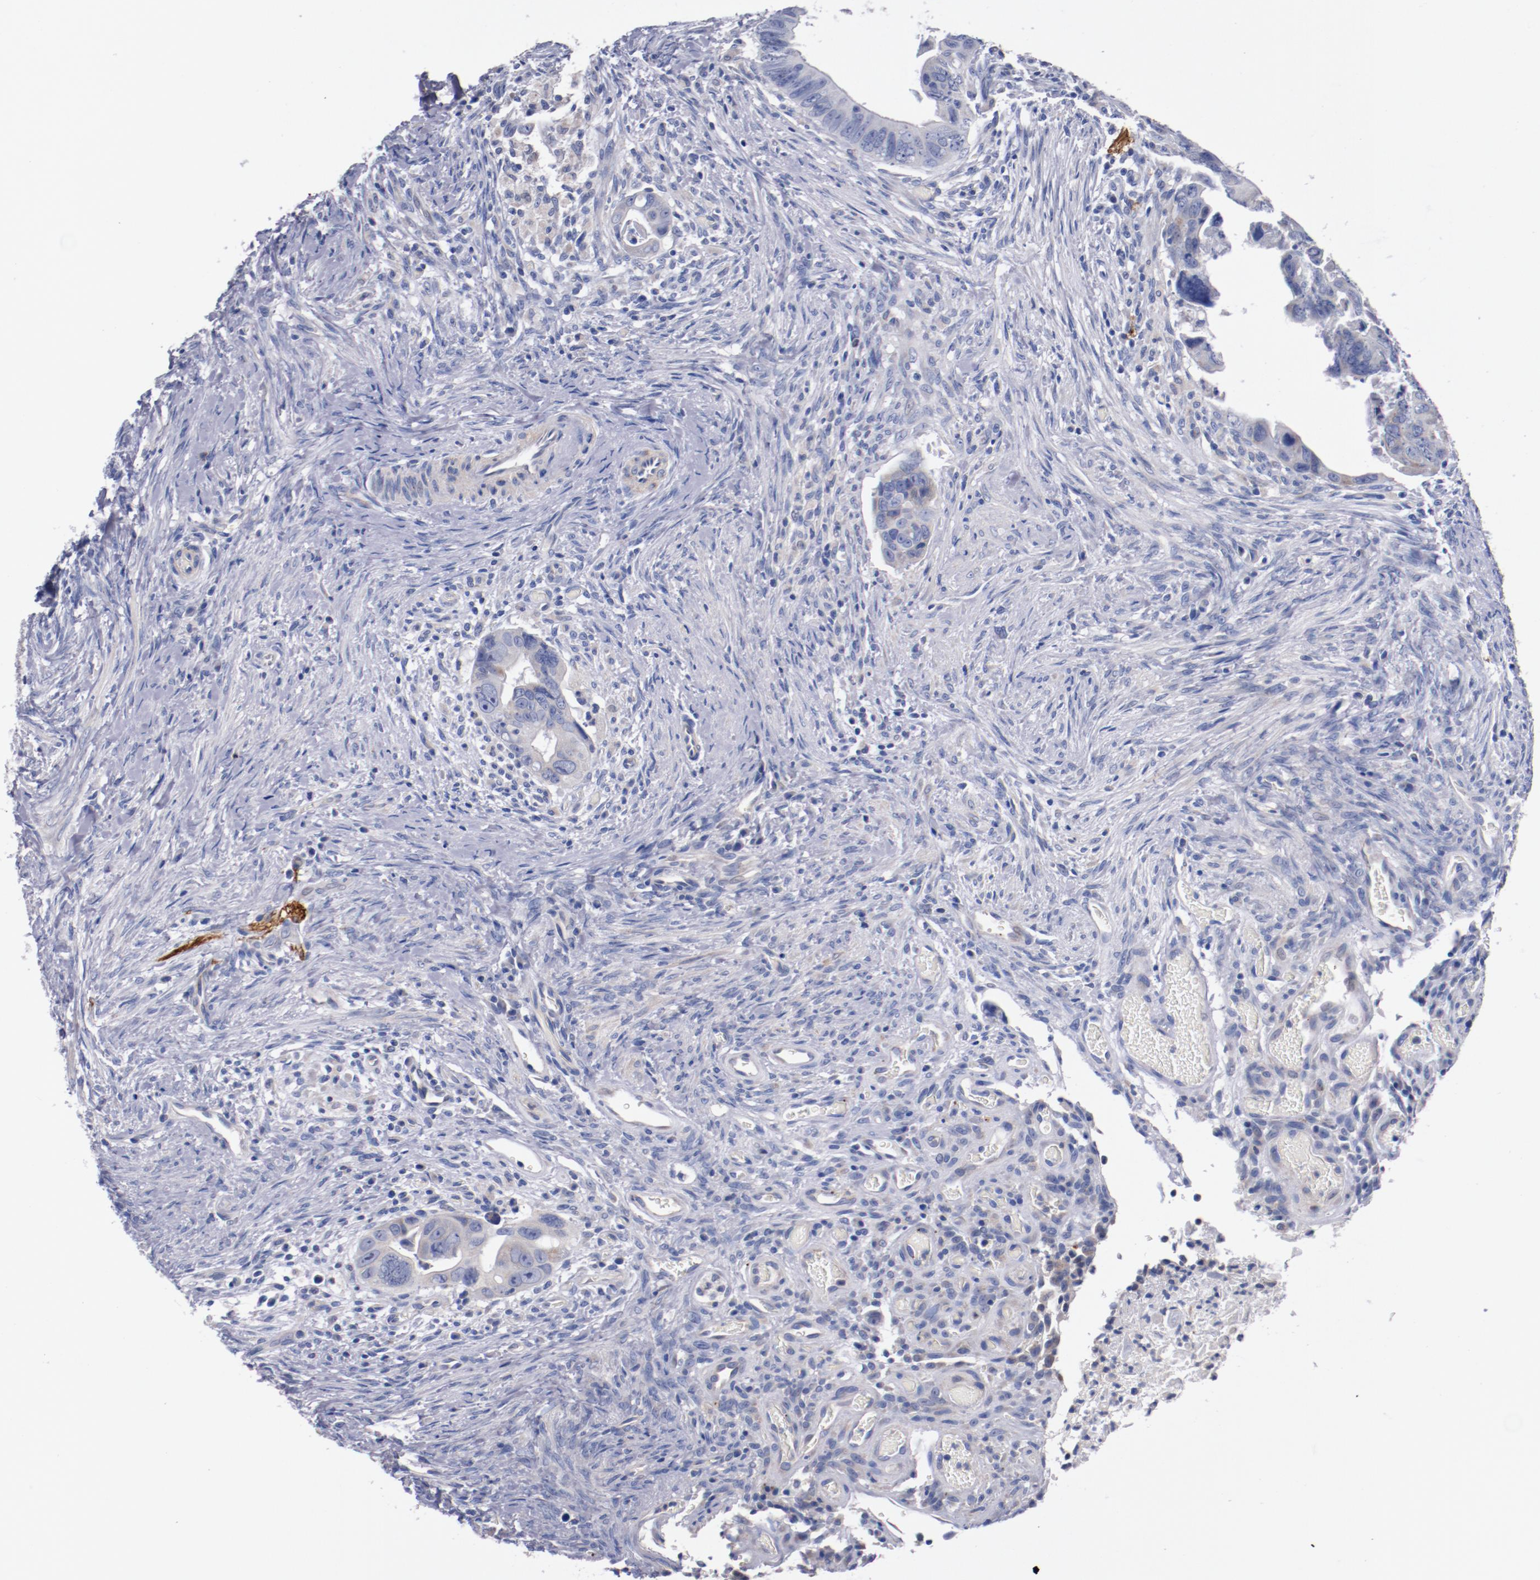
{"staining": {"intensity": "negative", "quantity": "none", "location": "none"}, "tissue": "colorectal cancer", "cell_type": "Tumor cells", "image_type": "cancer", "snomed": [{"axis": "morphology", "description": "Adenocarcinoma, NOS"}, {"axis": "topography", "description": "Rectum"}], "caption": "Human adenocarcinoma (colorectal) stained for a protein using immunohistochemistry (IHC) shows no positivity in tumor cells.", "gene": "CNTNAP2", "patient": {"sex": "male", "age": 53}}